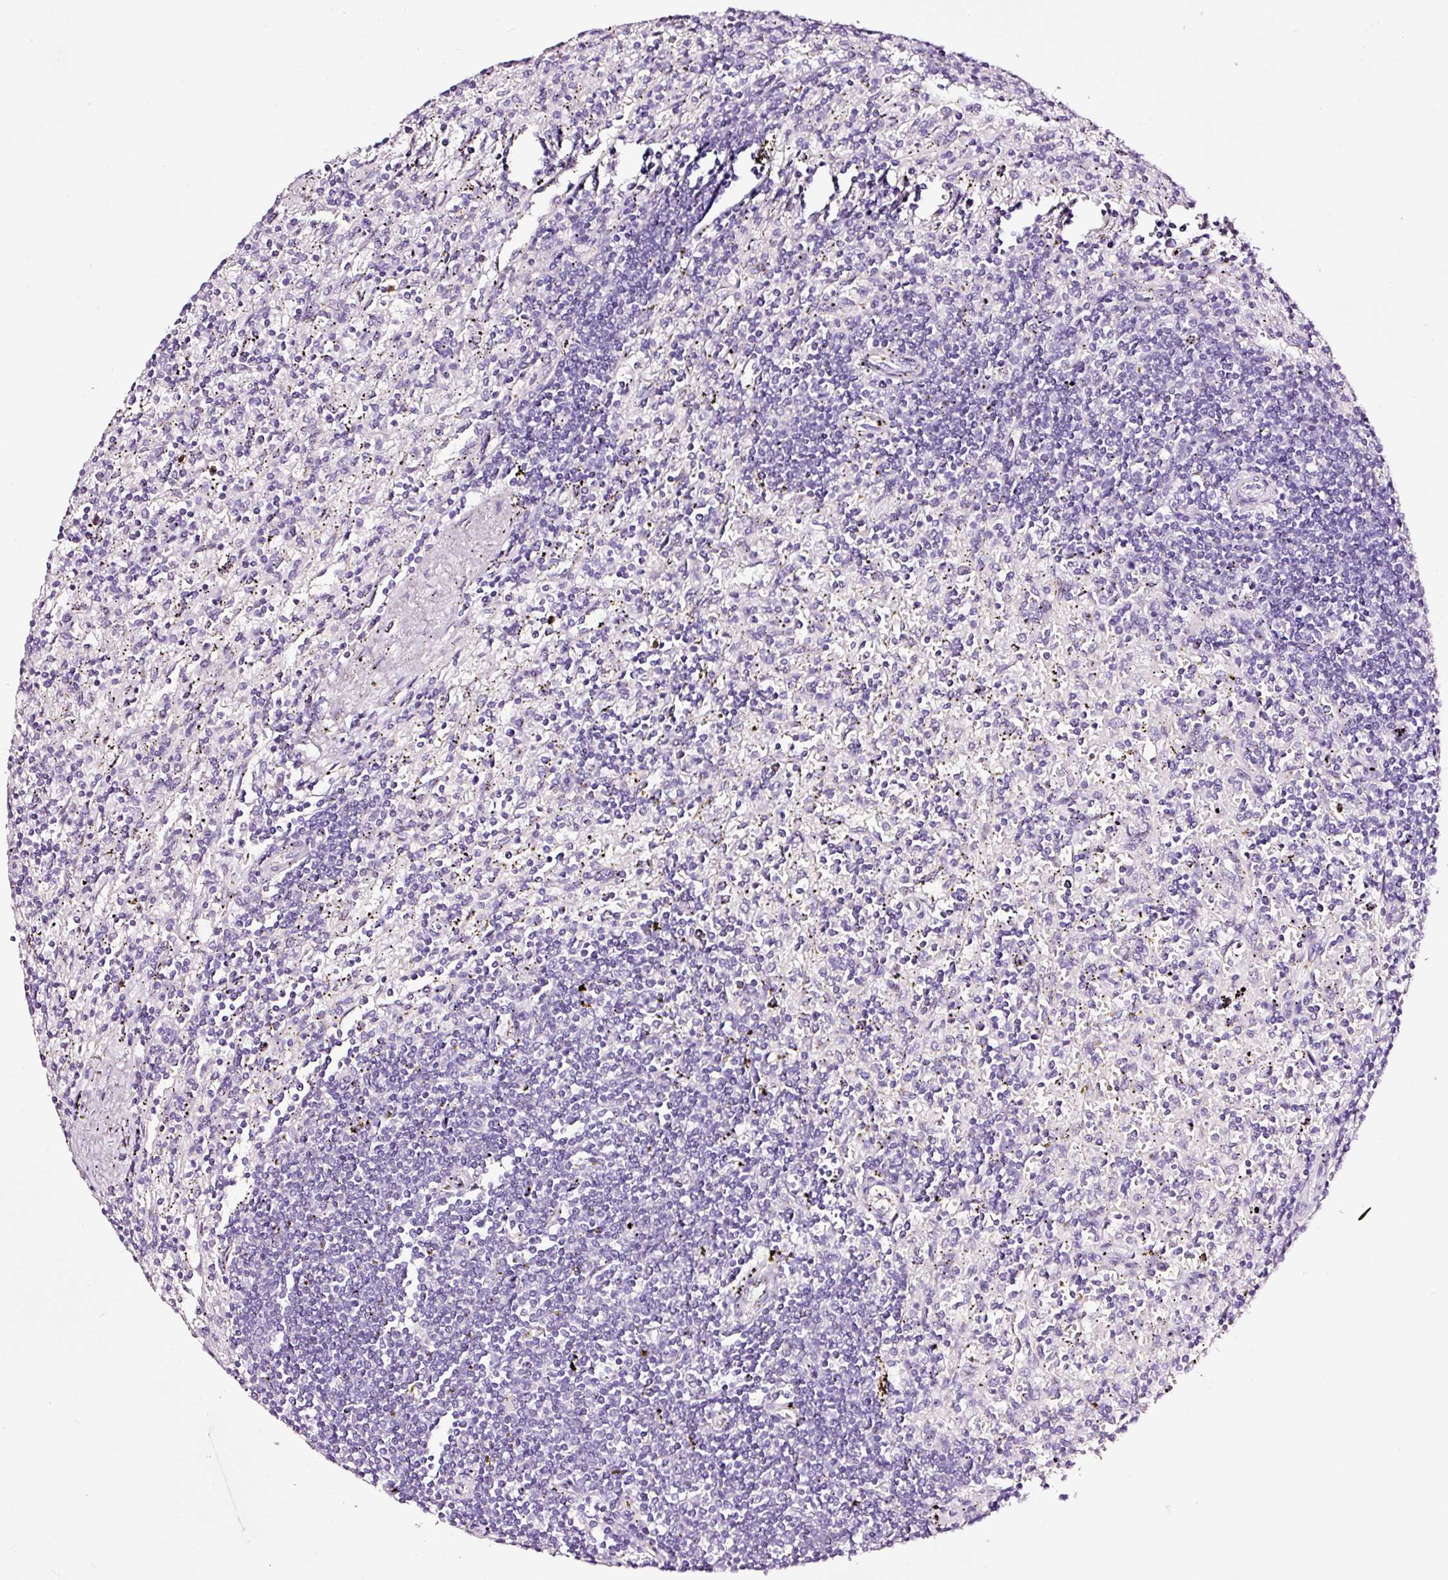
{"staining": {"intensity": "negative", "quantity": "none", "location": "none"}, "tissue": "lymphoma", "cell_type": "Tumor cells", "image_type": "cancer", "snomed": [{"axis": "morphology", "description": "Malignant lymphoma, non-Hodgkin's type, Low grade"}, {"axis": "topography", "description": "Spleen"}], "caption": "This is an immunohistochemistry (IHC) photomicrograph of low-grade malignant lymphoma, non-Hodgkin's type. There is no staining in tumor cells.", "gene": "PAM", "patient": {"sex": "male", "age": 76}}